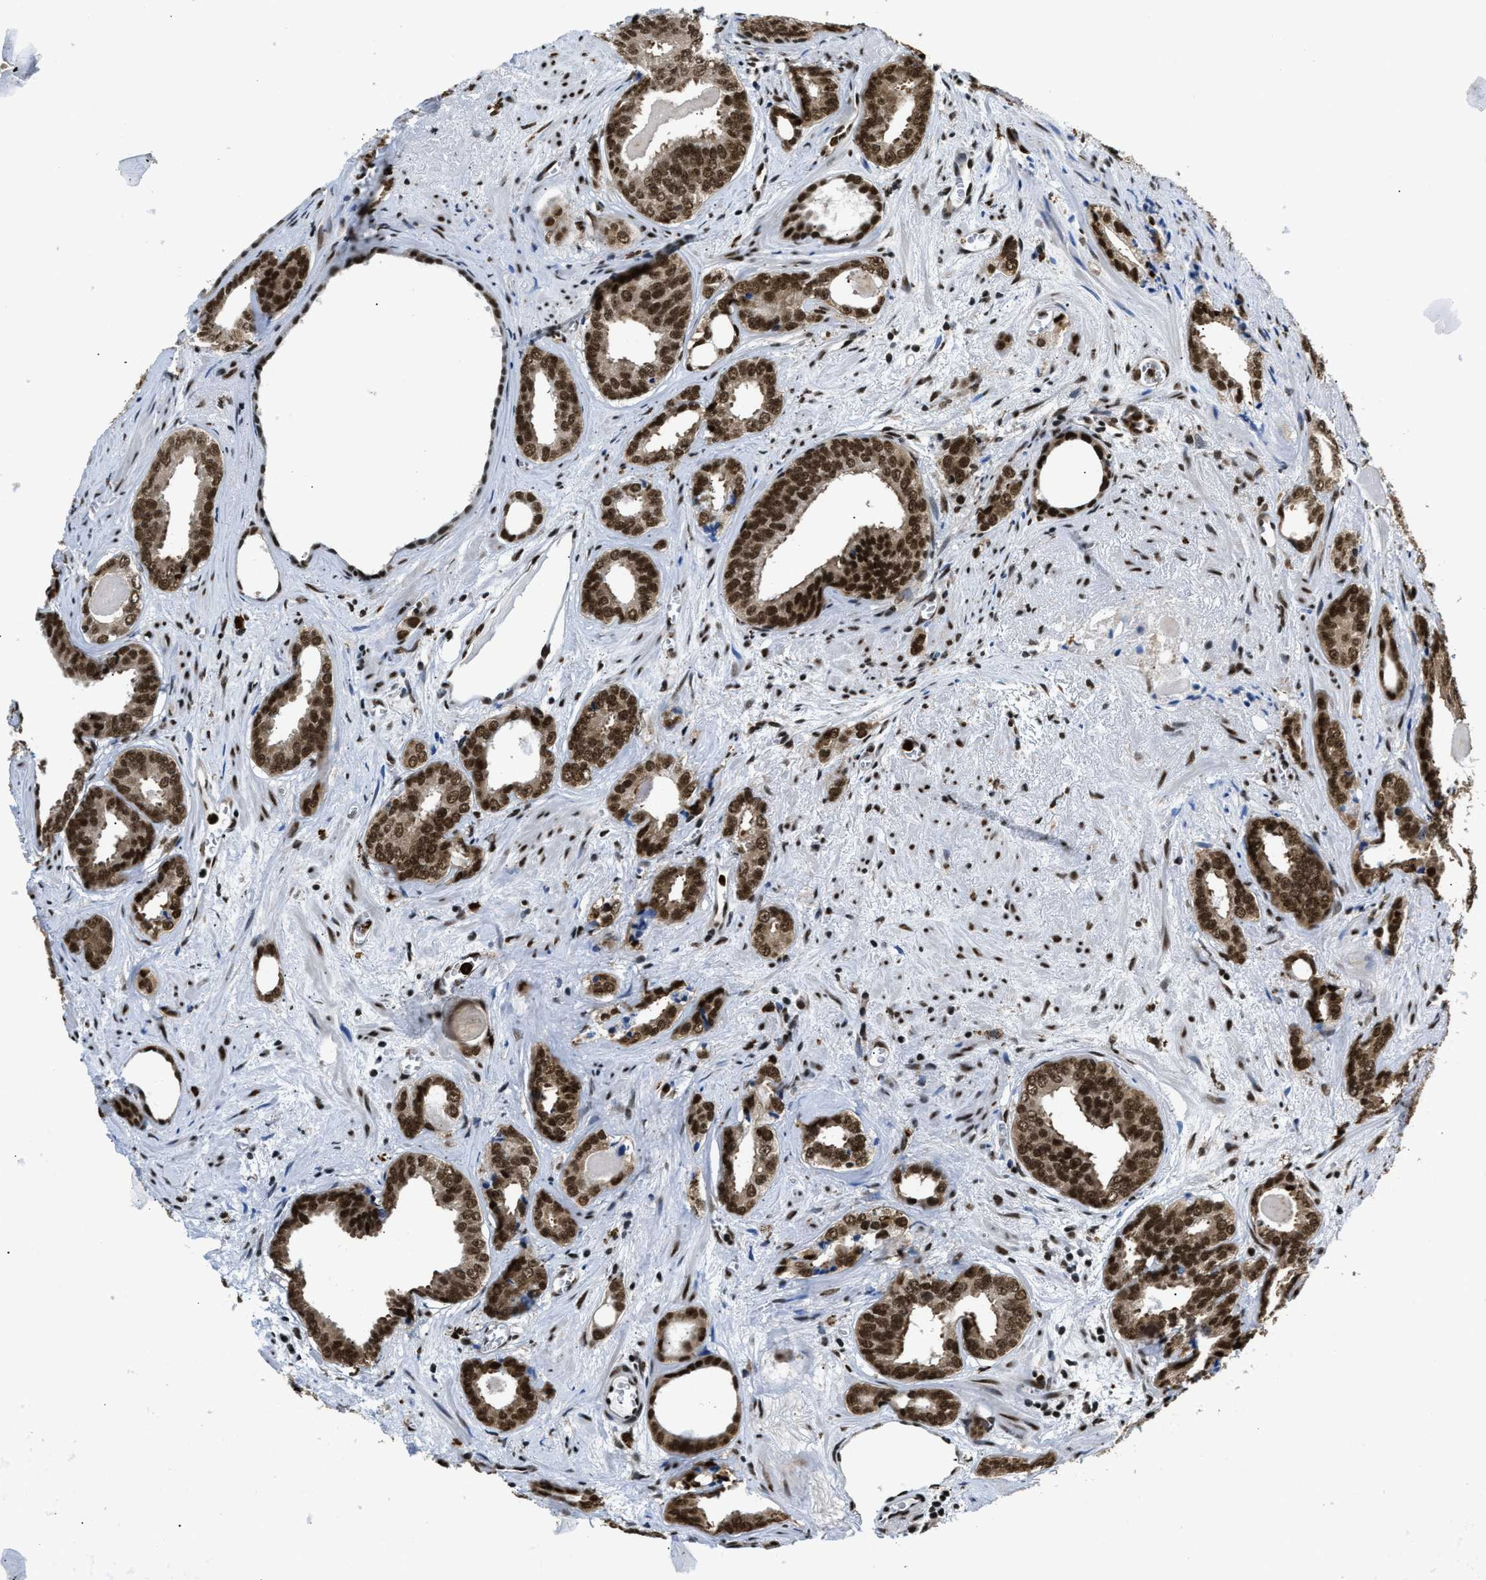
{"staining": {"intensity": "strong", "quantity": ">75%", "location": "cytoplasmic/membranous,nuclear"}, "tissue": "prostate cancer", "cell_type": "Tumor cells", "image_type": "cancer", "snomed": [{"axis": "morphology", "description": "Adenocarcinoma, Medium grade"}, {"axis": "topography", "description": "Prostate"}], "caption": "Prostate cancer tissue demonstrates strong cytoplasmic/membranous and nuclear positivity in about >75% of tumor cells Immunohistochemistry stains the protein in brown and the nuclei are stained blue.", "gene": "CCNDBP1", "patient": {"sex": "male", "age": 79}}